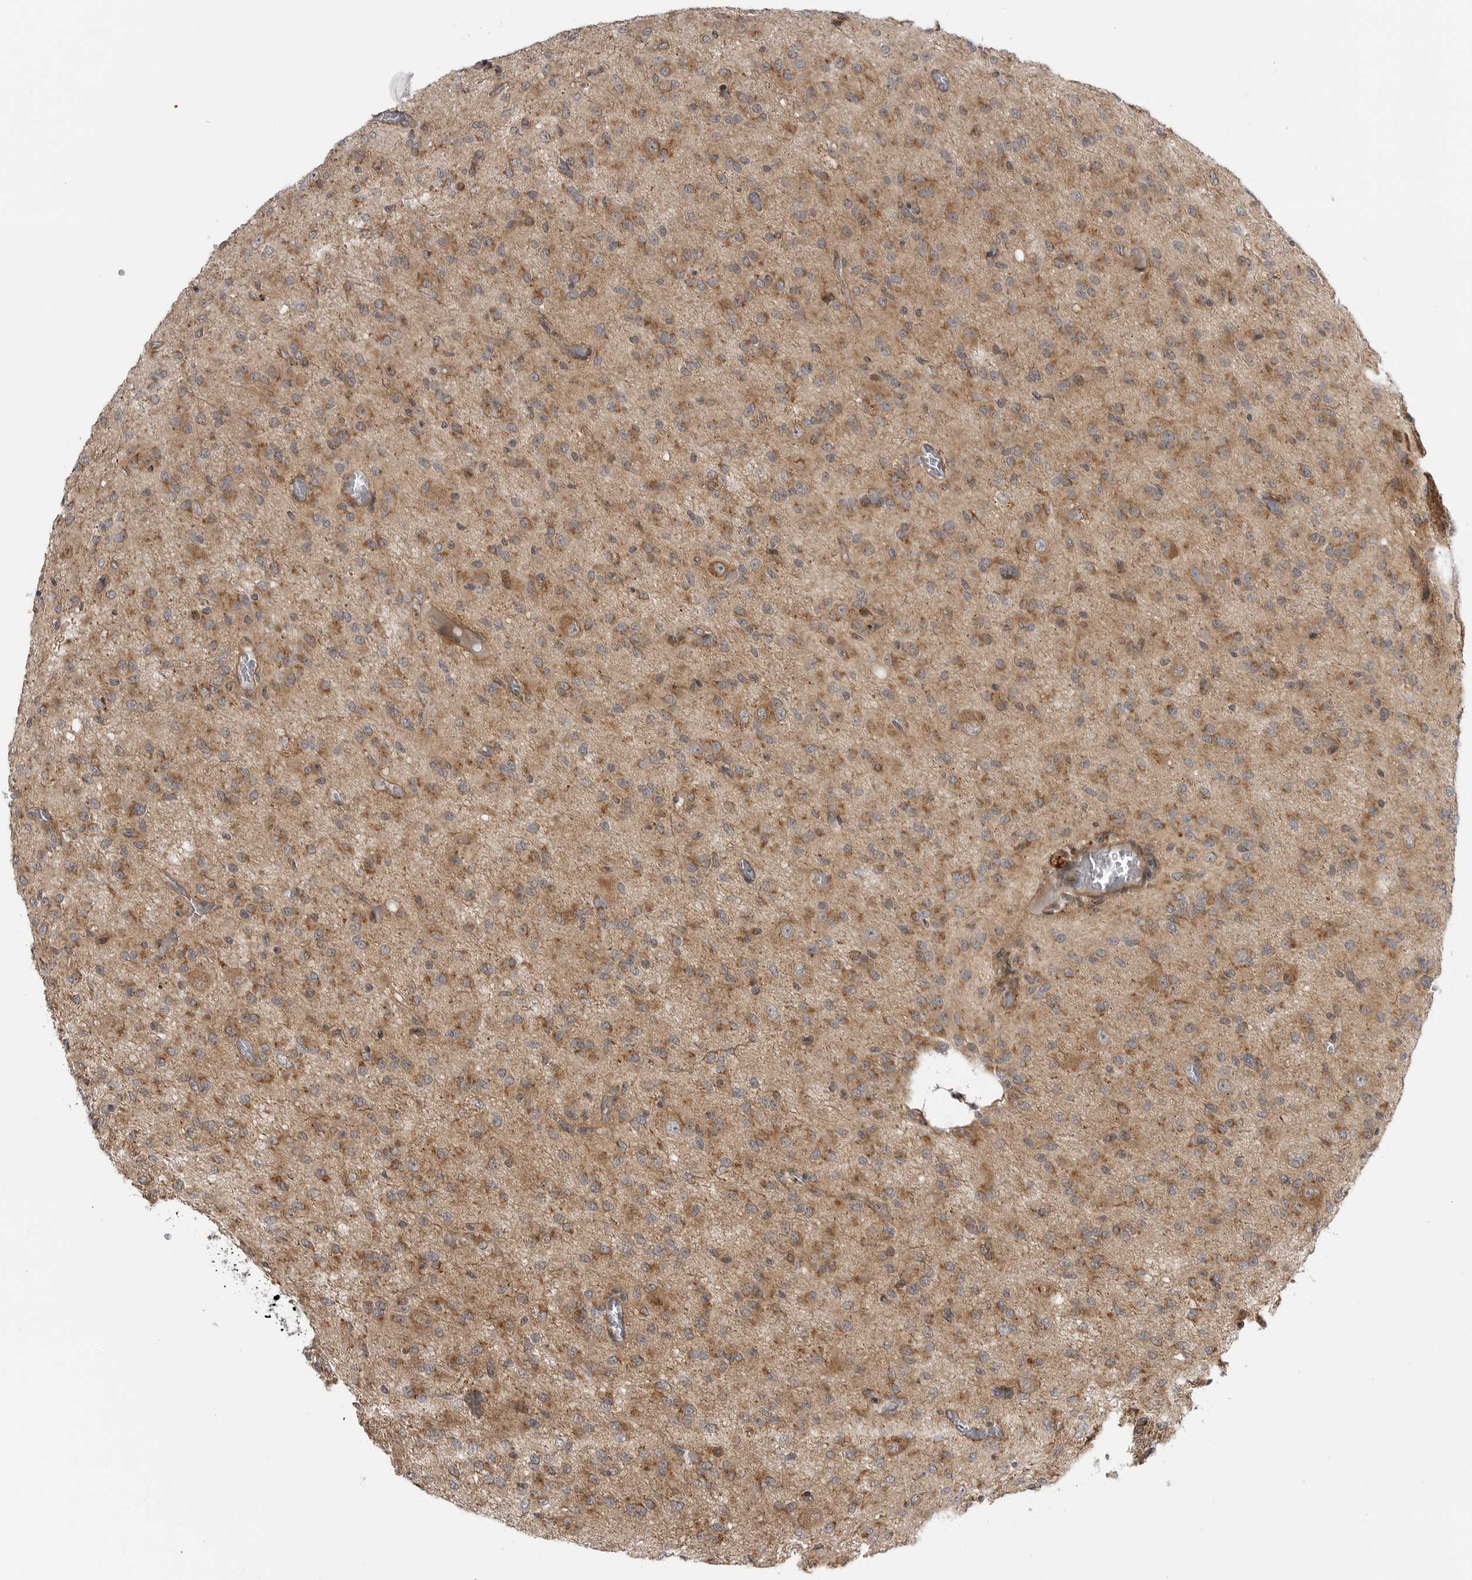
{"staining": {"intensity": "moderate", "quantity": ">75%", "location": "cytoplasmic/membranous"}, "tissue": "glioma", "cell_type": "Tumor cells", "image_type": "cancer", "snomed": [{"axis": "morphology", "description": "Glioma, malignant, High grade"}, {"axis": "topography", "description": "Brain"}], "caption": "Protein staining reveals moderate cytoplasmic/membranous staining in approximately >75% of tumor cells in glioma.", "gene": "LRRC45", "patient": {"sex": "female", "age": 59}}